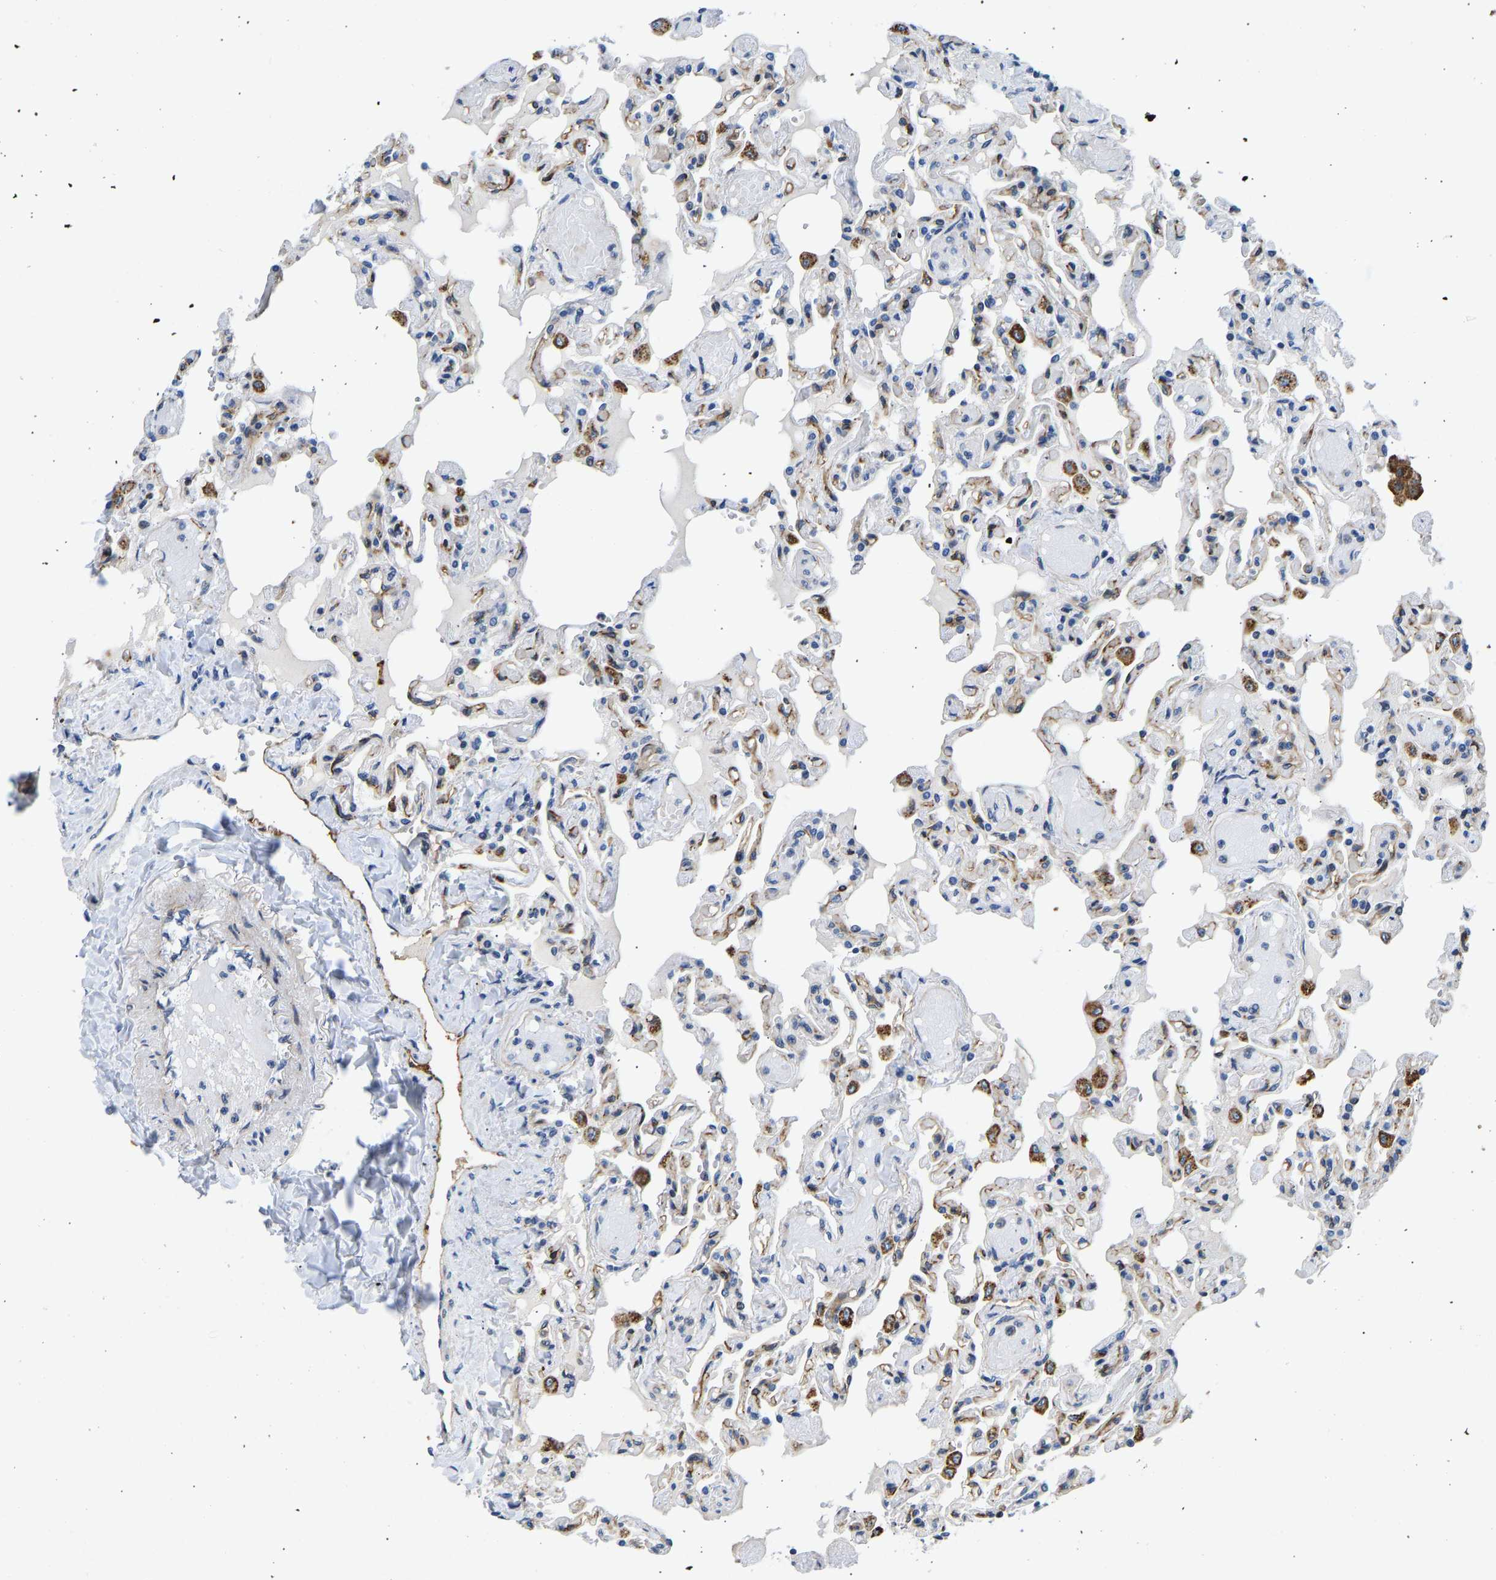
{"staining": {"intensity": "moderate", "quantity": "25%-75%", "location": "cytoplasmic/membranous"}, "tissue": "lung", "cell_type": "Alveolar cells", "image_type": "normal", "snomed": [{"axis": "morphology", "description": "Normal tissue, NOS"}, {"axis": "topography", "description": "Lung"}], "caption": "The photomicrograph demonstrates a brown stain indicating the presence of a protein in the cytoplasmic/membranous of alveolar cells in lung. (DAB IHC, brown staining for protein, blue staining for nuclei).", "gene": "RESF1", "patient": {"sex": "male", "age": 21}}